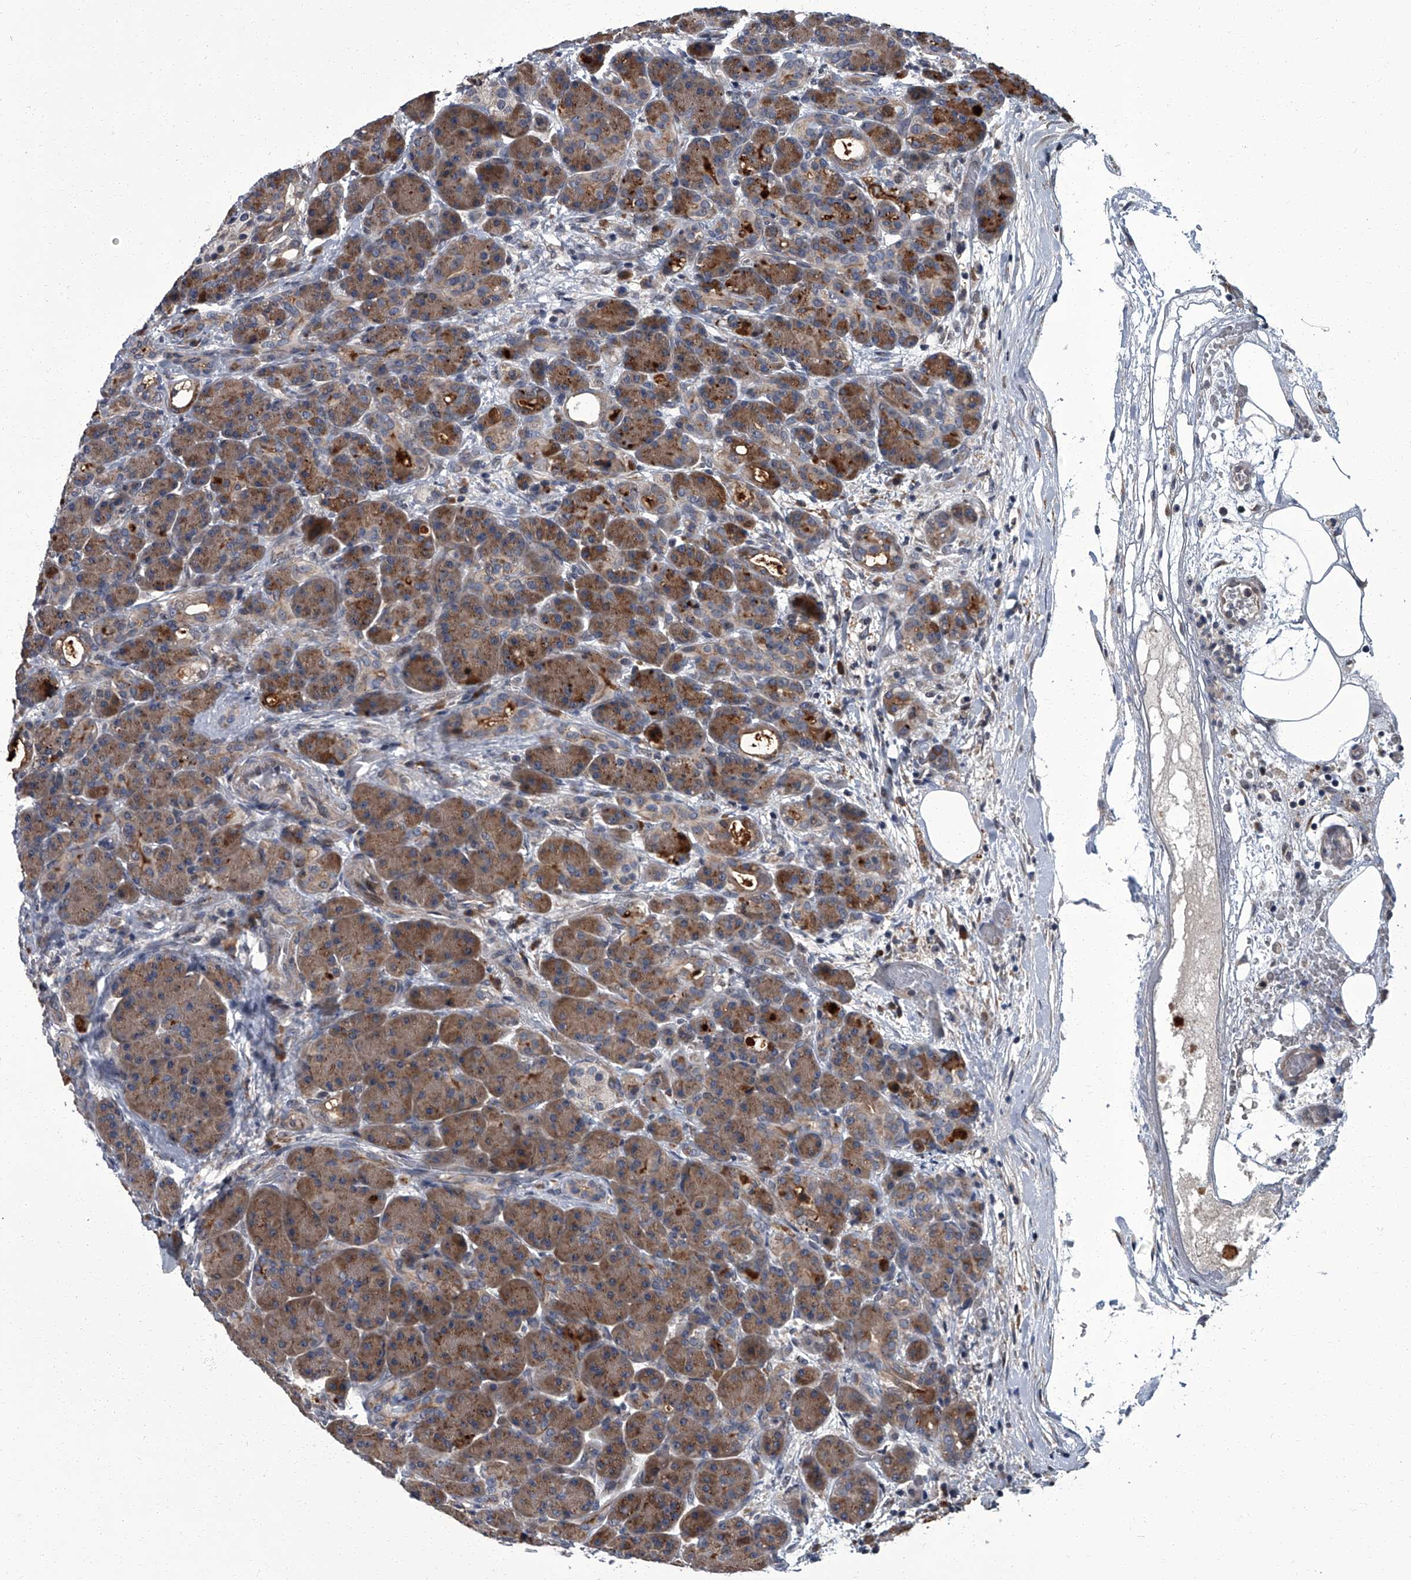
{"staining": {"intensity": "moderate", "quantity": ">75%", "location": "cytoplasmic/membranous"}, "tissue": "pancreas", "cell_type": "Exocrine glandular cells", "image_type": "normal", "snomed": [{"axis": "morphology", "description": "Normal tissue, NOS"}, {"axis": "topography", "description": "Pancreas"}], "caption": "DAB immunohistochemical staining of normal human pancreas reveals moderate cytoplasmic/membranous protein positivity in approximately >75% of exocrine glandular cells. (Stains: DAB in brown, nuclei in blue, Microscopy: brightfield microscopy at high magnification).", "gene": "ZNF274", "patient": {"sex": "male", "age": 63}}